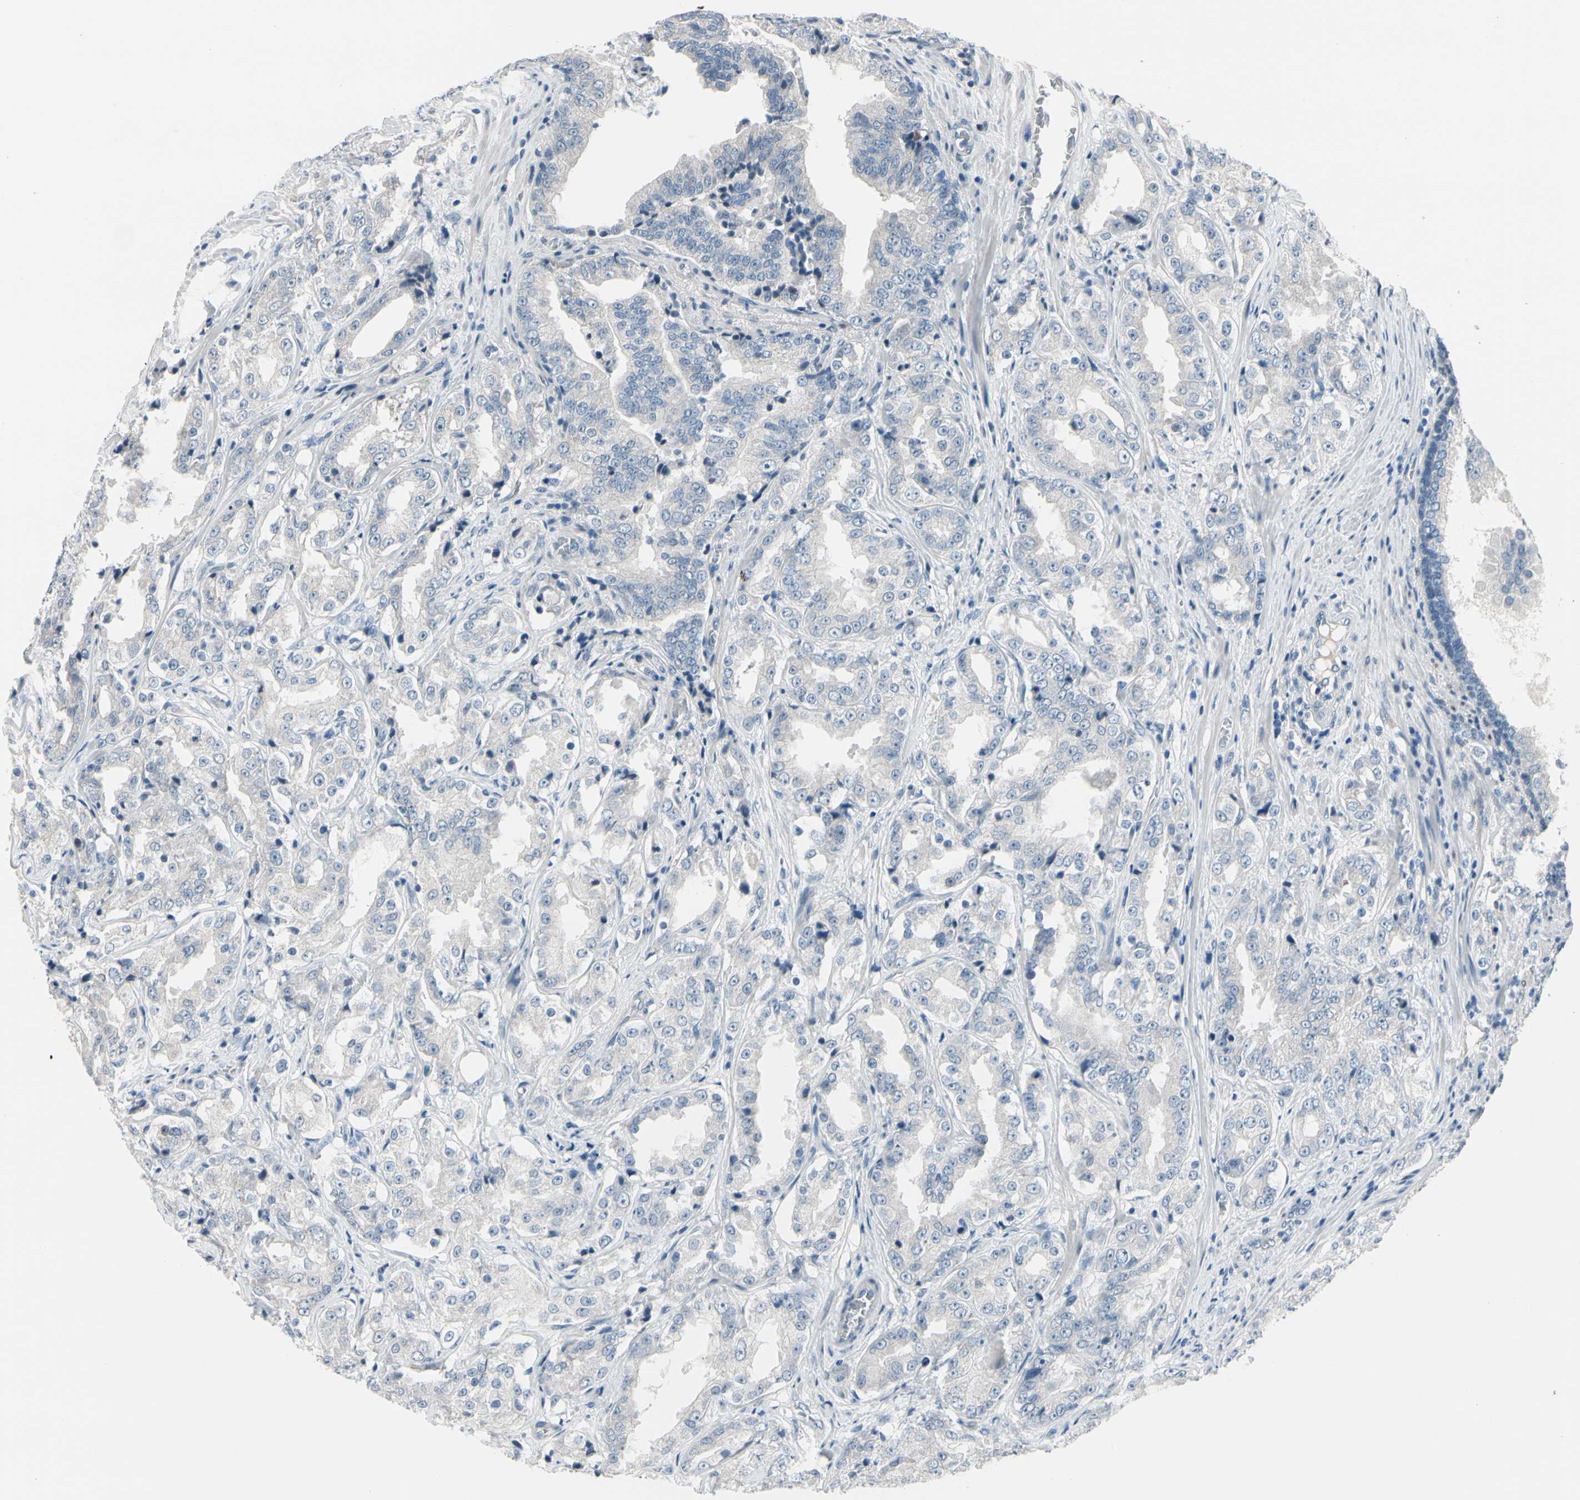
{"staining": {"intensity": "negative", "quantity": "none", "location": "none"}, "tissue": "prostate cancer", "cell_type": "Tumor cells", "image_type": "cancer", "snomed": [{"axis": "morphology", "description": "Adenocarcinoma, High grade"}, {"axis": "topography", "description": "Prostate"}], "caption": "Prostate cancer (high-grade adenocarcinoma) stained for a protein using immunohistochemistry (IHC) displays no positivity tumor cells.", "gene": "PGR", "patient": {"sex": "male", "age": 73}}